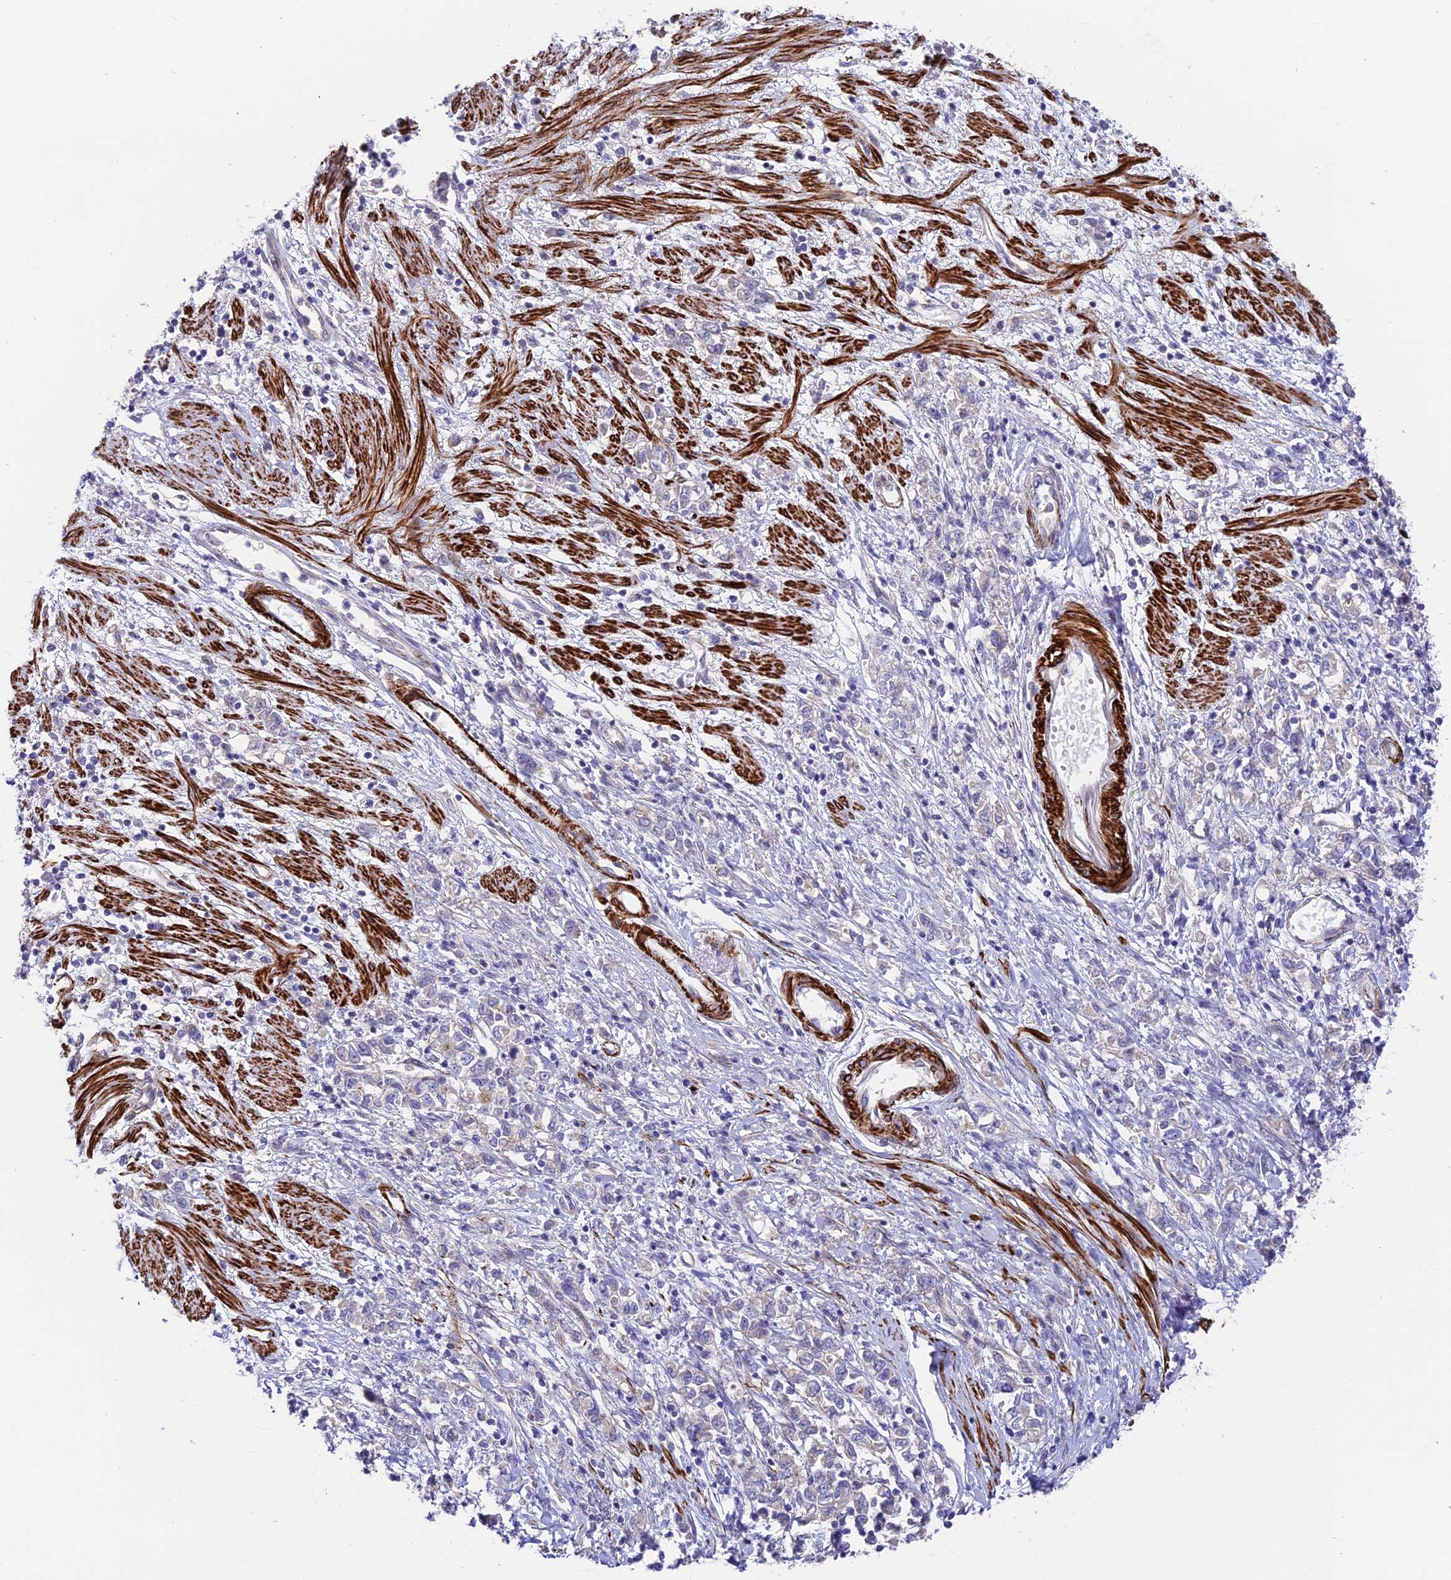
{"staining": {"intensity": "negative", "quantity": "none", "location": "none"}, "tissue": "stomach cancer", "cell_type": "Tumor cells", "image_type": "cancer", "snomed": [{"axis": "morphology", "description": "Adenocarcinoma, NOS"}, {"axis": "topography", "description": "Stomach"}], "caption": "An image of human adenocarcinoma (stomach) is negative for staining in tumor cells.", "gene": "ANKRD50", "patient": {"sex": "female", "age": 76}}